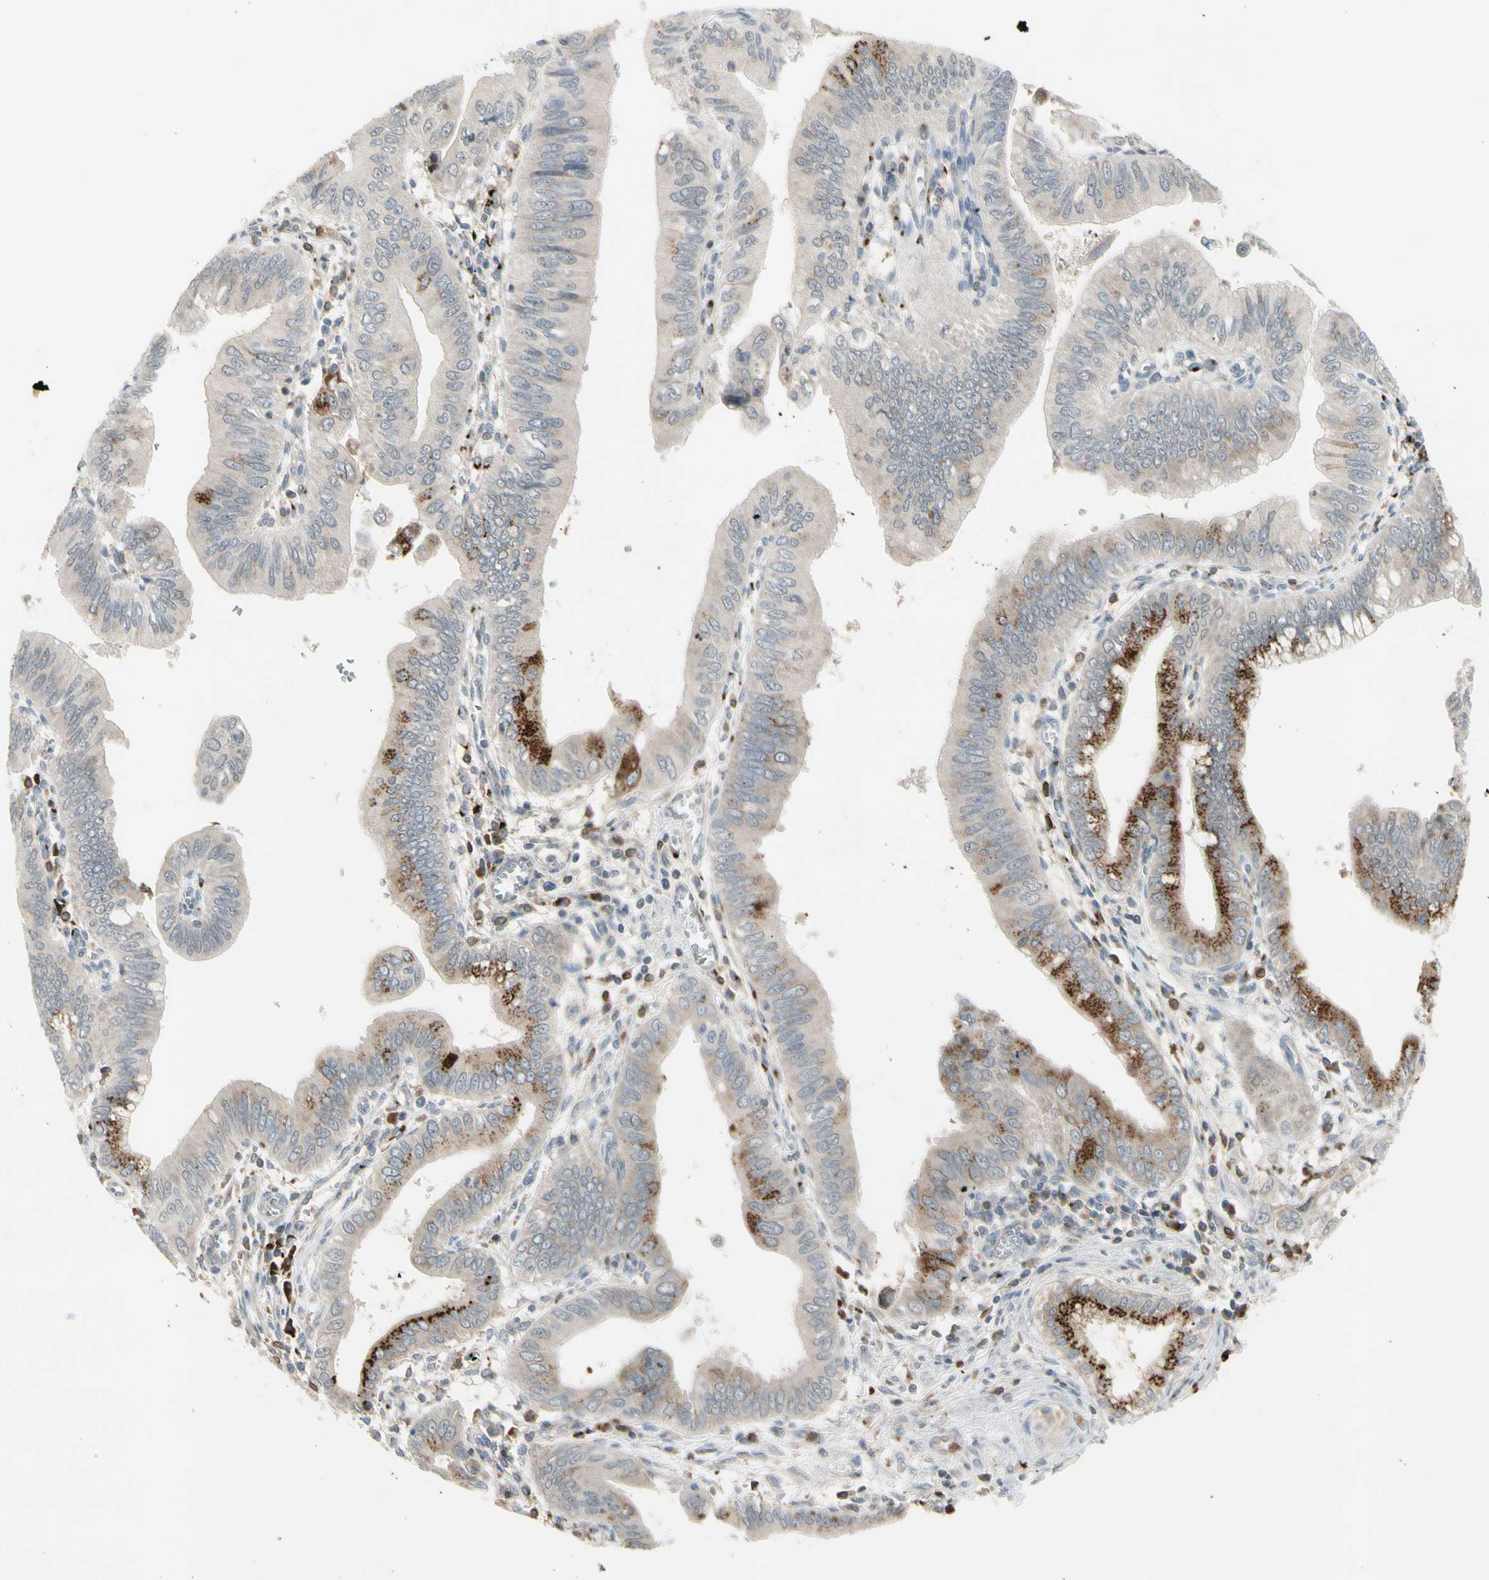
{"staining": {"intensity": "strong", "quantity": "<25%", "location": "cytoplasmic/membranous"}, "tissue": "pancreatic cancer", "cell_type": "Tumor cells", "image_type": "cancer", "snomed": [{"axis": "morphology", "description": "Normal tissue, NOS"}, {"axis": "topography", "description": "Lymph node"}], "caption": "Immunohistochemistry image of neoplastic tissue: pancreatic cancer stained using immunohistochemistry demonstrates medium levels of strong protein expression localized specifically in the cytoplasmic/membranous of tumor cells, appearing as a cytoplasmic/membranous brown color.", "gene": "GALNT5", "patient": {"sex": "male", "age": 50}}